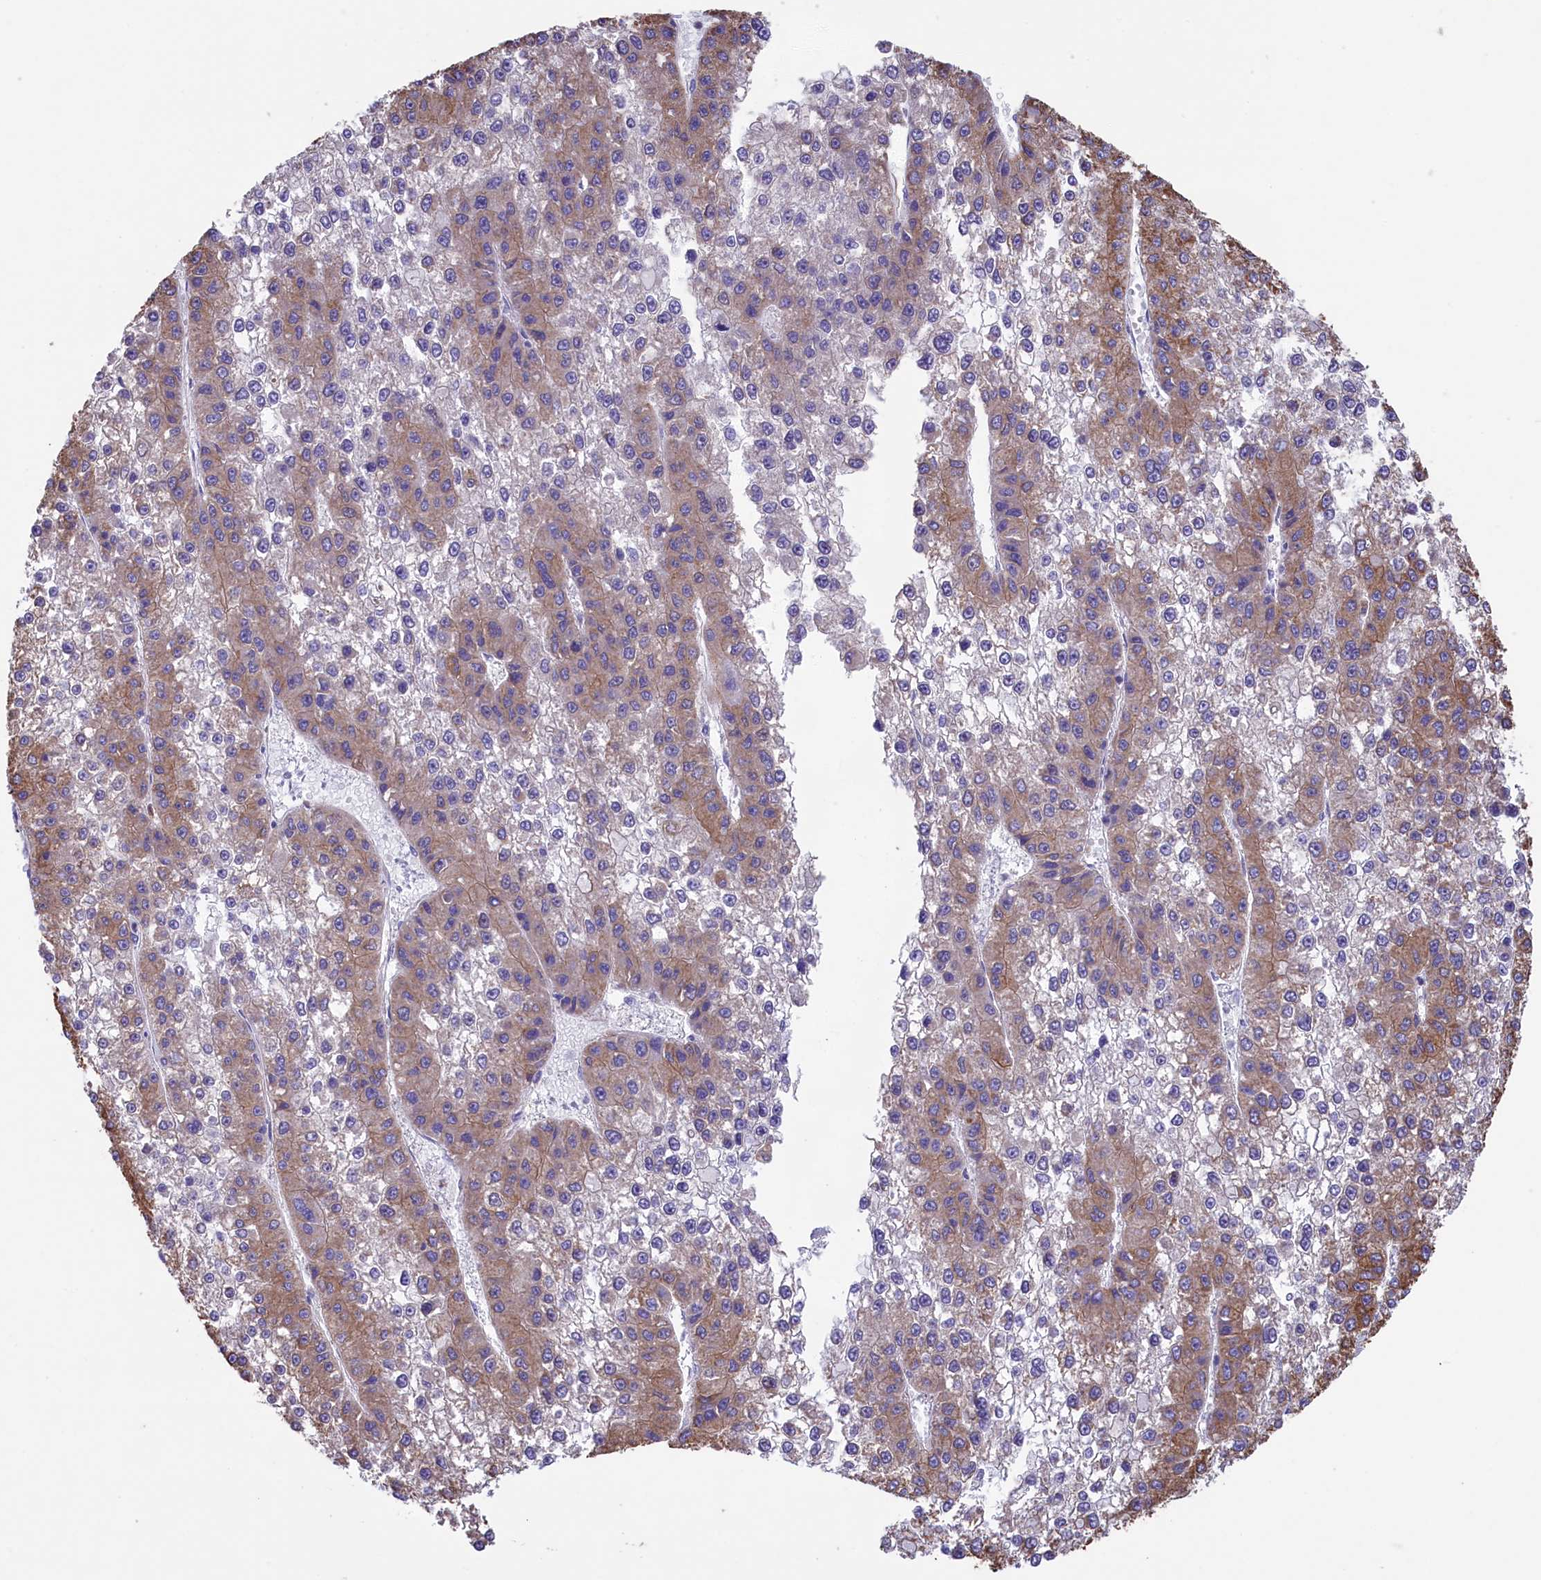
{"staining": {"intensity": "moderate", "quantity": "25%-75%", "location": "cytoplasmic/membranous"}, "tissue": "liver cancer", "cell_type": "Tumor cells", "image_type": "cancer", "snomed": [{"axis": "morphology", "description": "Carcinoma, Hepatocellular, NOS"}, {"axis": "topography", "description": "Liver"}], "caption": "DAB (3,3'-diaminobenzidine) immunohistochemical staining of human hepatocellular carcinoma (liver) displays moderate cytoplasmic/membranous protein staining in about 25%-75% of tumor cells.", "gene": "GATB", "patient": {"sex": "female", "age": 73}}